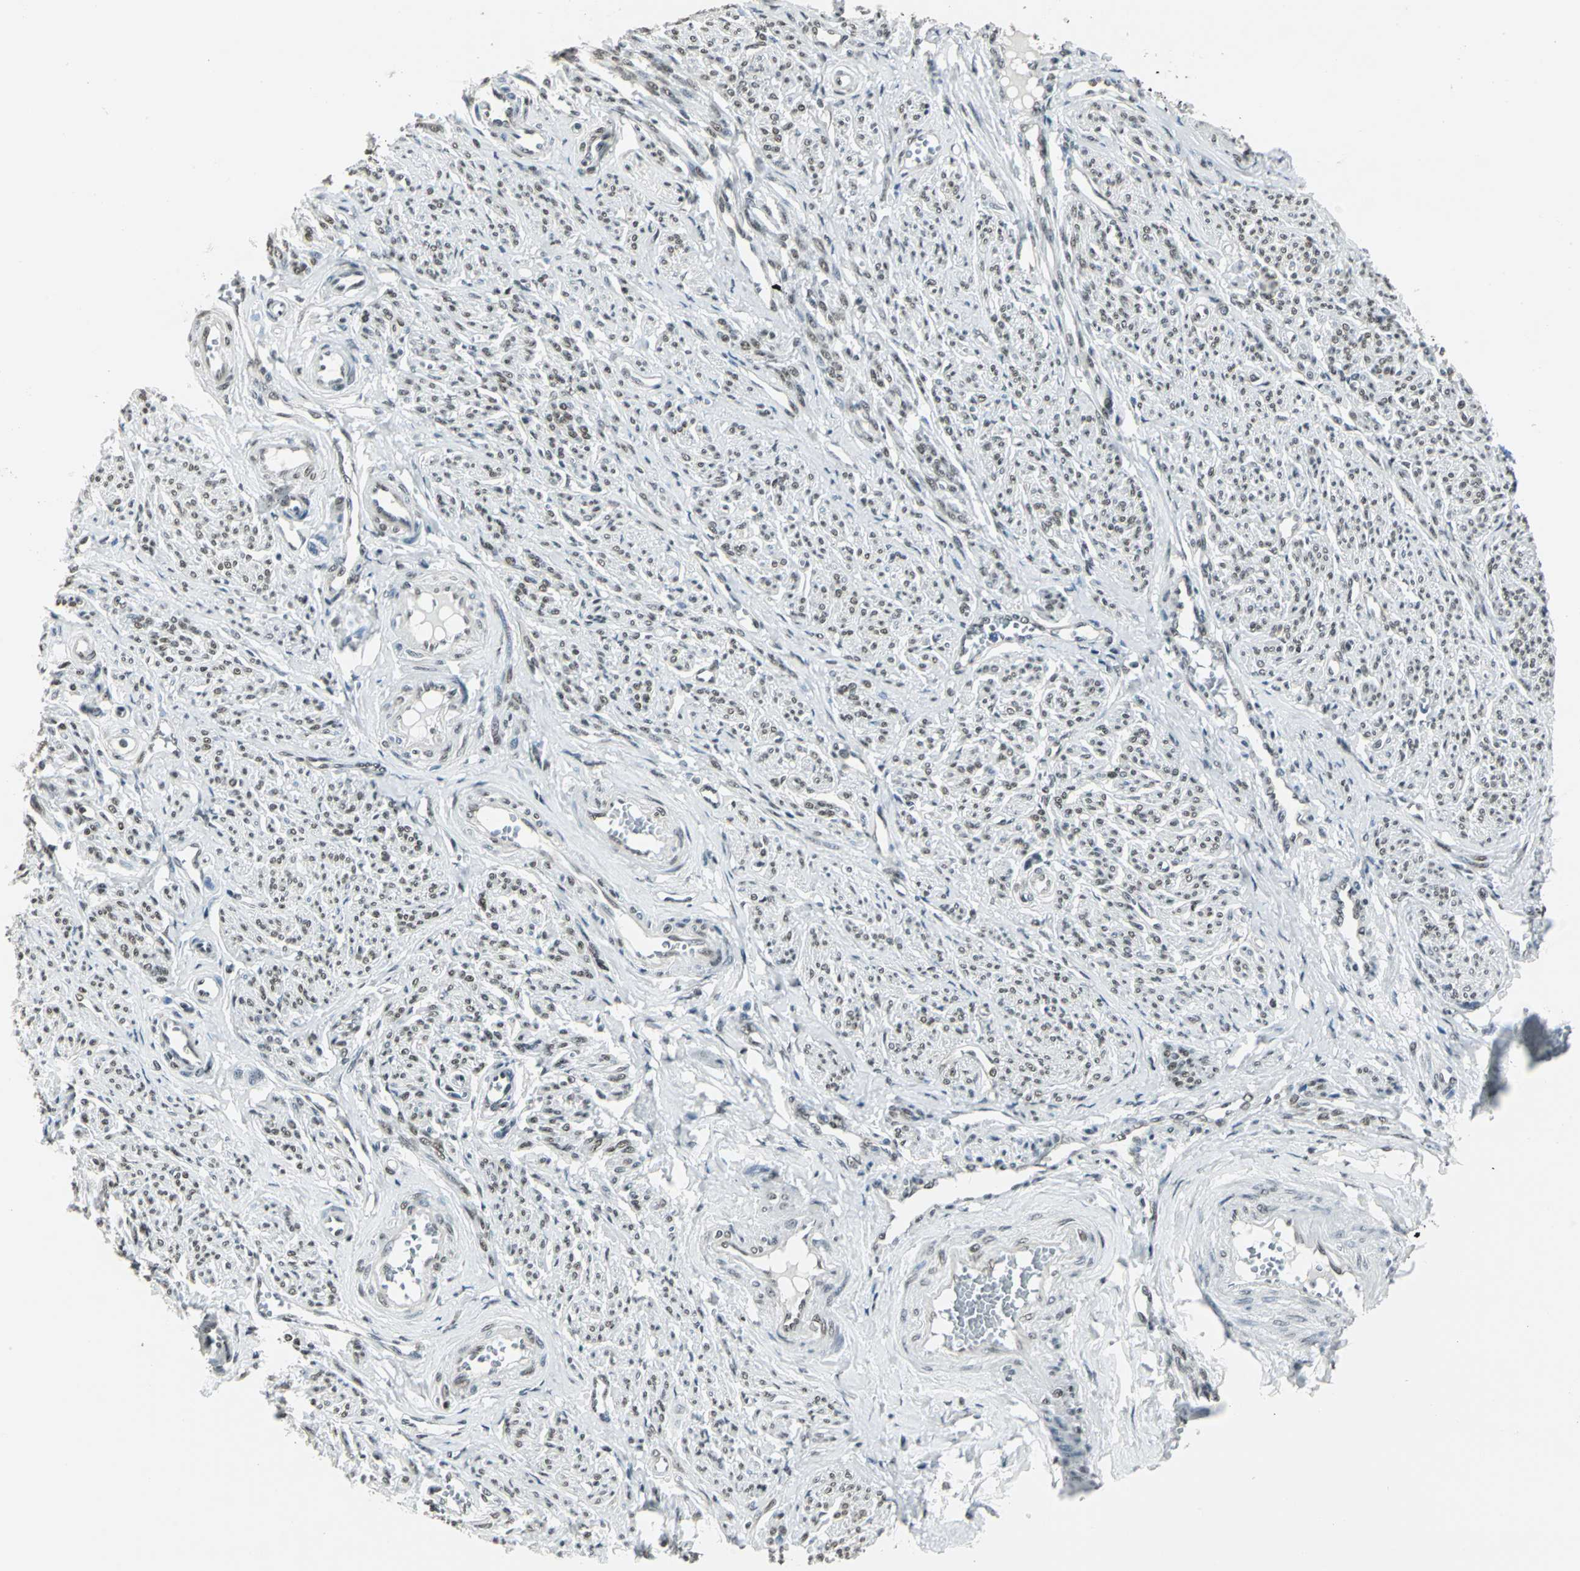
{"staining": {"intensity": "moderate", "quantity": "25%-75%", "location": "nuclear"}, "tissue": "smooth muscle", "cell_type": "Smooth muscle cells", "image_type": "normal", "snomed": [{"axis": "morphology", "description": "Normal tissue, NOS"}, {"axis": "topography", "description": "Smooth muscle"}], "caption": "Immunohistochemical staining of normal human smooth muscle displays medium levels of moderate nuclear staining in about 25%-75% of smooth muscle cells.", "gene": "ADNP", "patient": {"sex": "female", "age": 65}}